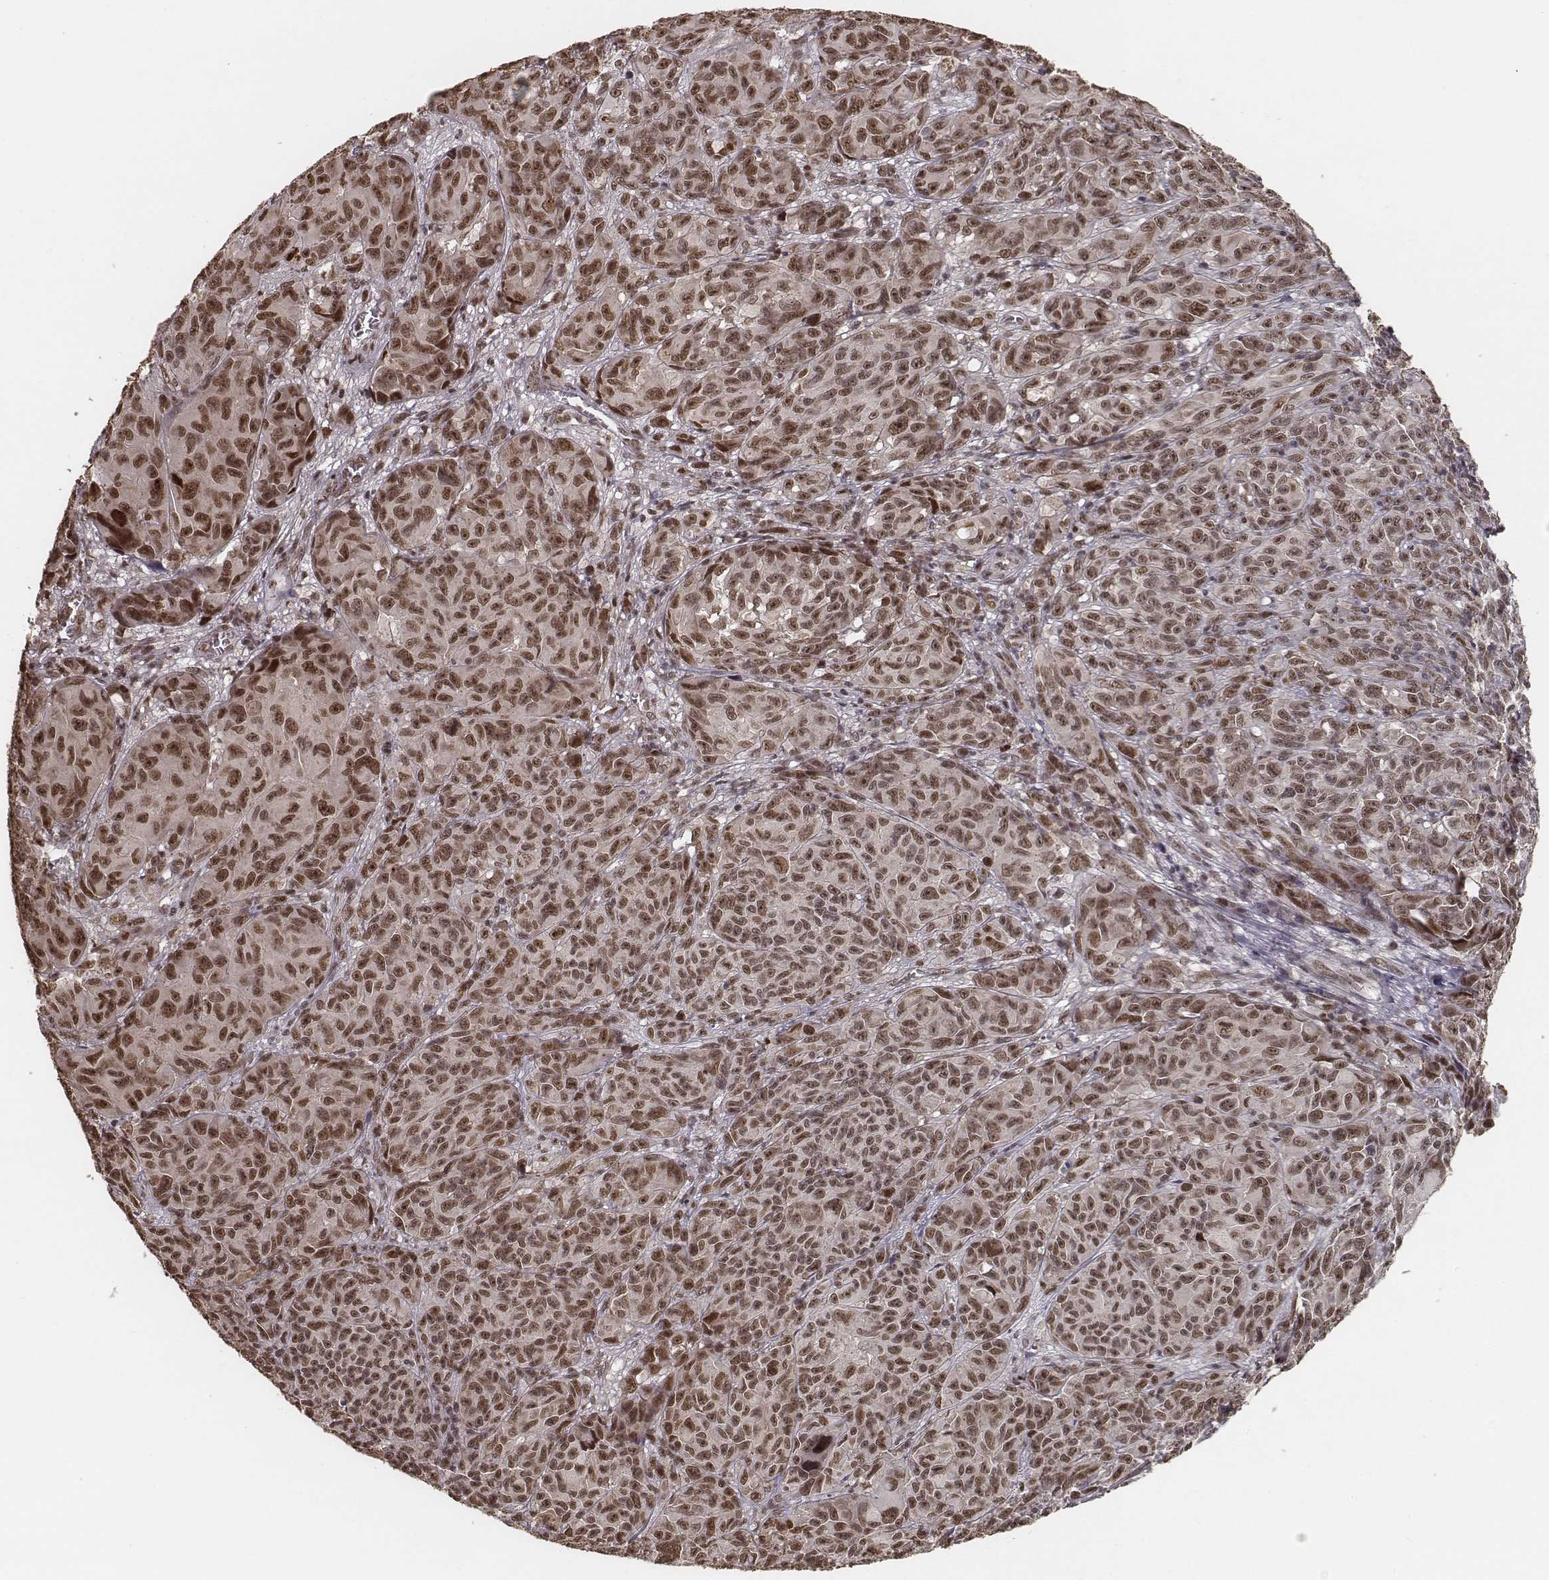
{"staining": {"intensity": "moderate", "quantity": ">75%", "location": "nuclear"}, "tissue": "melanoma", "cell_type": "Tumor cells", "image_type": "cancer", "snomed": [{"axis": "morphology", "description": "Malignant melanoma, NOS"}, {"axis": "topography", "description": "Vulva, labia, clitoris and Bartholin´s gland, NO"}], "caption": "Protein staining of melanoma tissue demonstrates moderate nuclear positivity in about >75% of tumor cells. The protein is stained brown, and the nuclei are stained in blue (DAB IHC with brightfield microscopy, high magnification).", "gene": "HMGA2", "patient": {"sex": "female", "age": 75}}